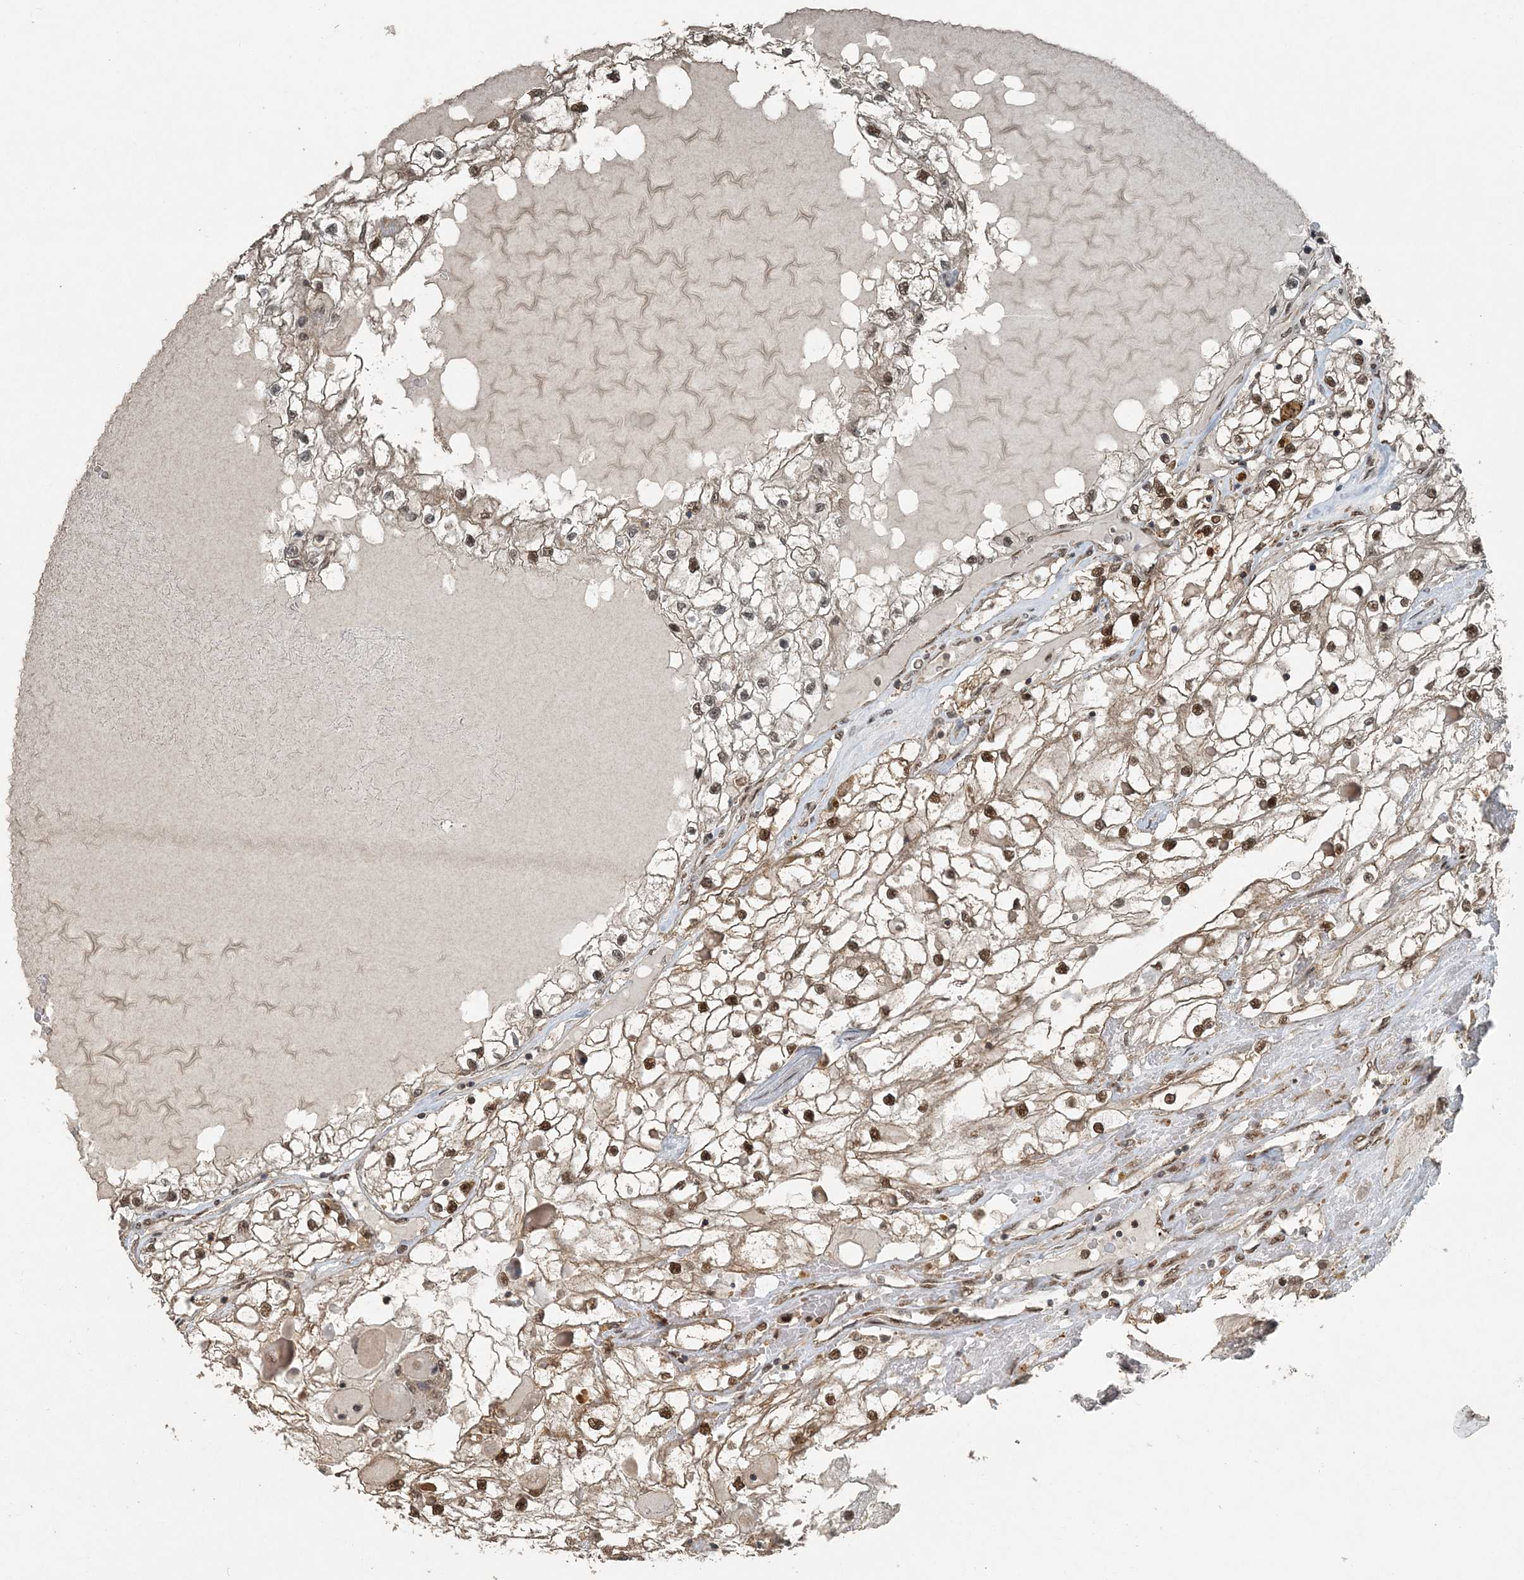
{"staining": {"intensity": "moderate", "quantity": ">75%", "location": "nuclear"}, "tissue": "renal cancer", "cell_type": "Tumor cells", "image_type": "cancer", "snomed": [{"axis": "morphology", "description": "Adenocarcinoma, NOS"}, {"axis": "topography", "description": "Kidney"}], "caption": "A brown stain shows moderate nuclear staining of a protein in human adenocarcinoma (renal) tumor cells.", "gene": "COPS7B", "patient": {"sex": "male", "age": 68}}